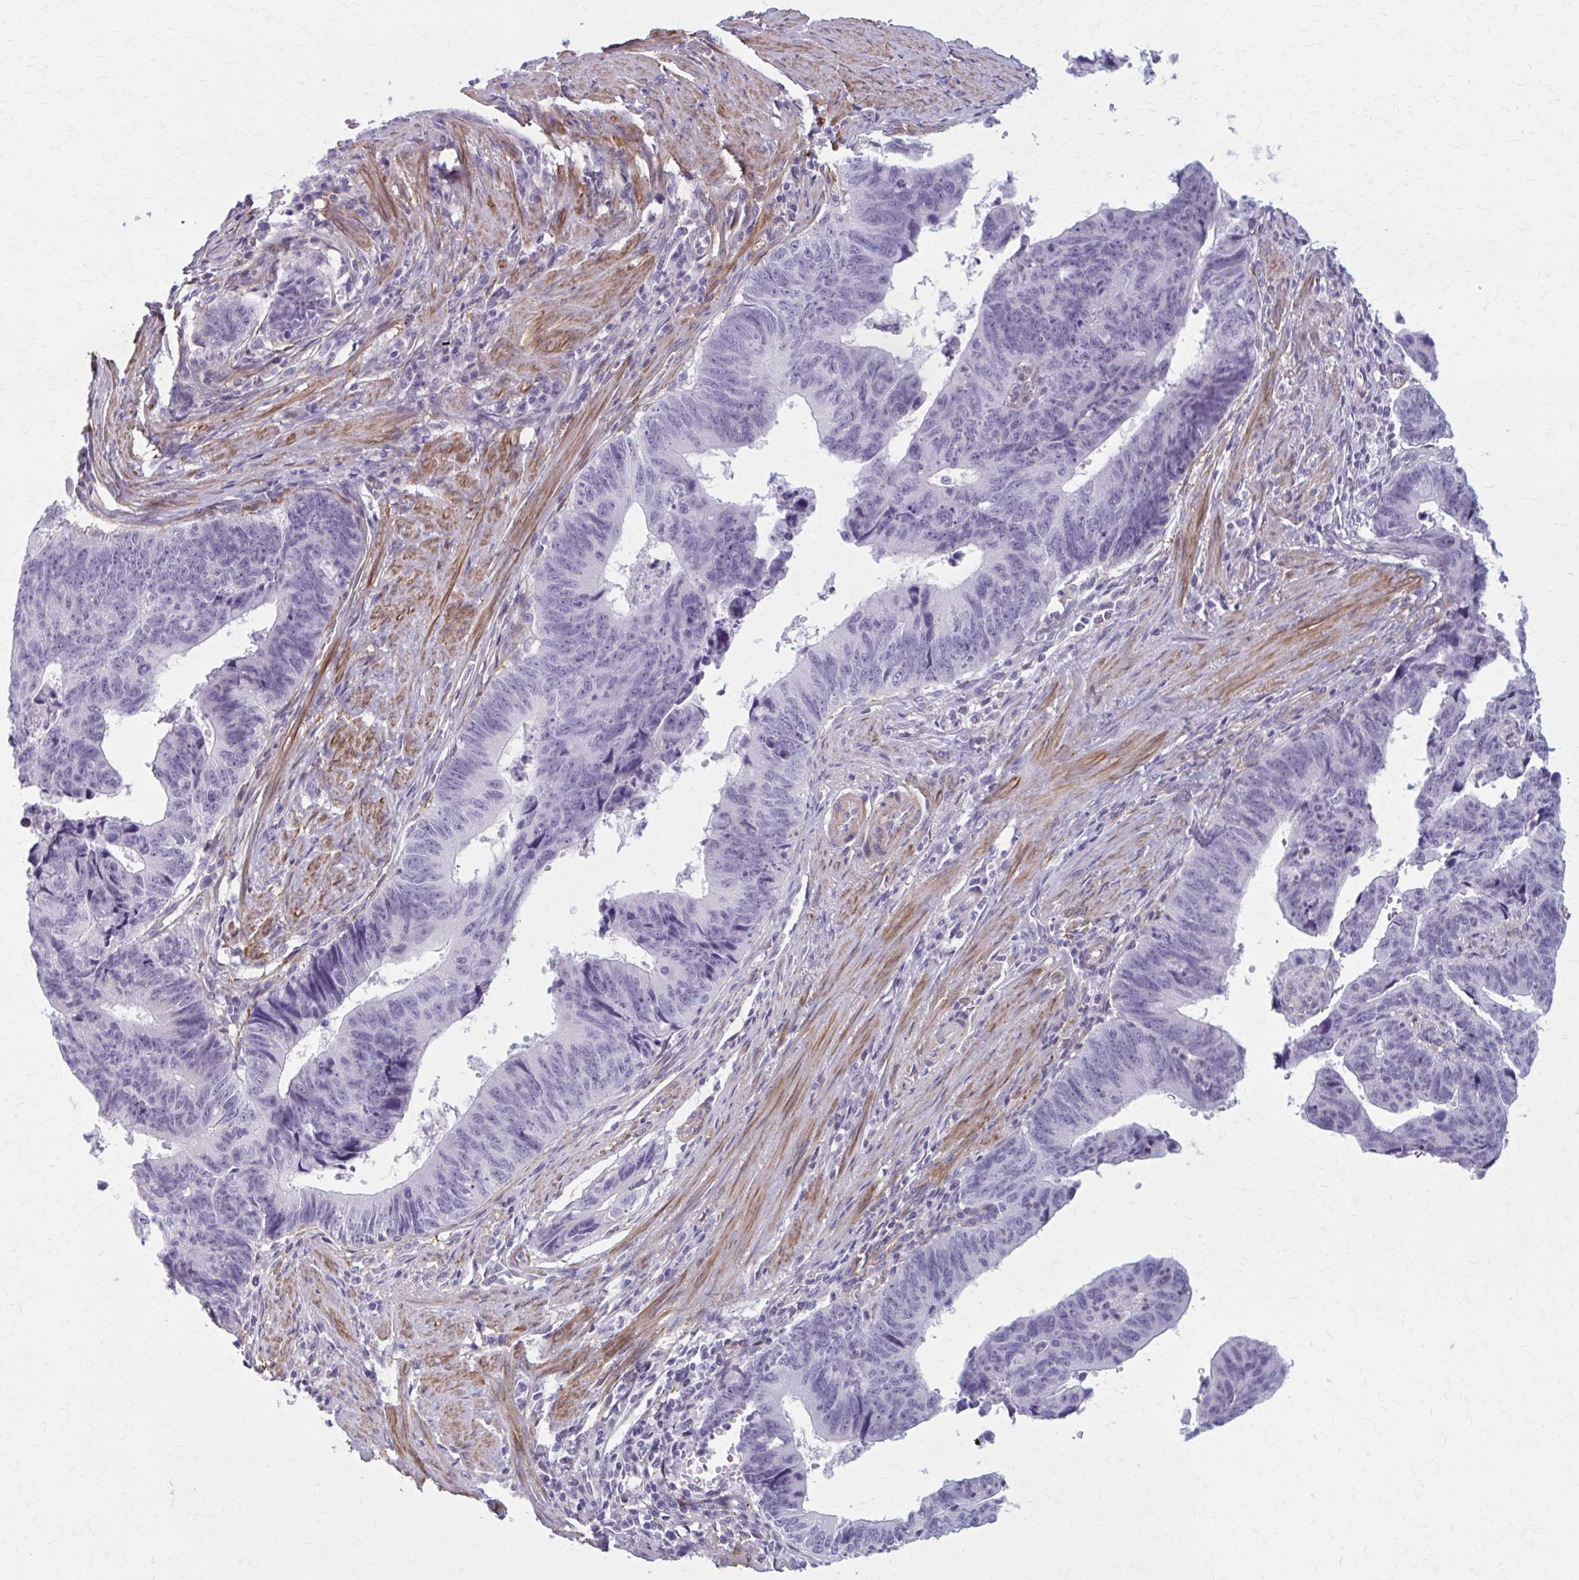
{"staining": {"intensity": "negative", "quantity": "none", "location": "none"}, "tissue": "stomach cancer", "cell_type": "Tumor cells", "image_type": "cancer", "snomed": [{"axis": "morphology", "description": "Adenocarcinoma, NOS"}, {"axis": "topography", "description": "Stomach"}], "caption": "The micrograph reveals no significant positivity in tumor cells of stomach adenocarcinoma.", "gene": "AKAP12", "patient": {"sex": "male", "age": 59}}